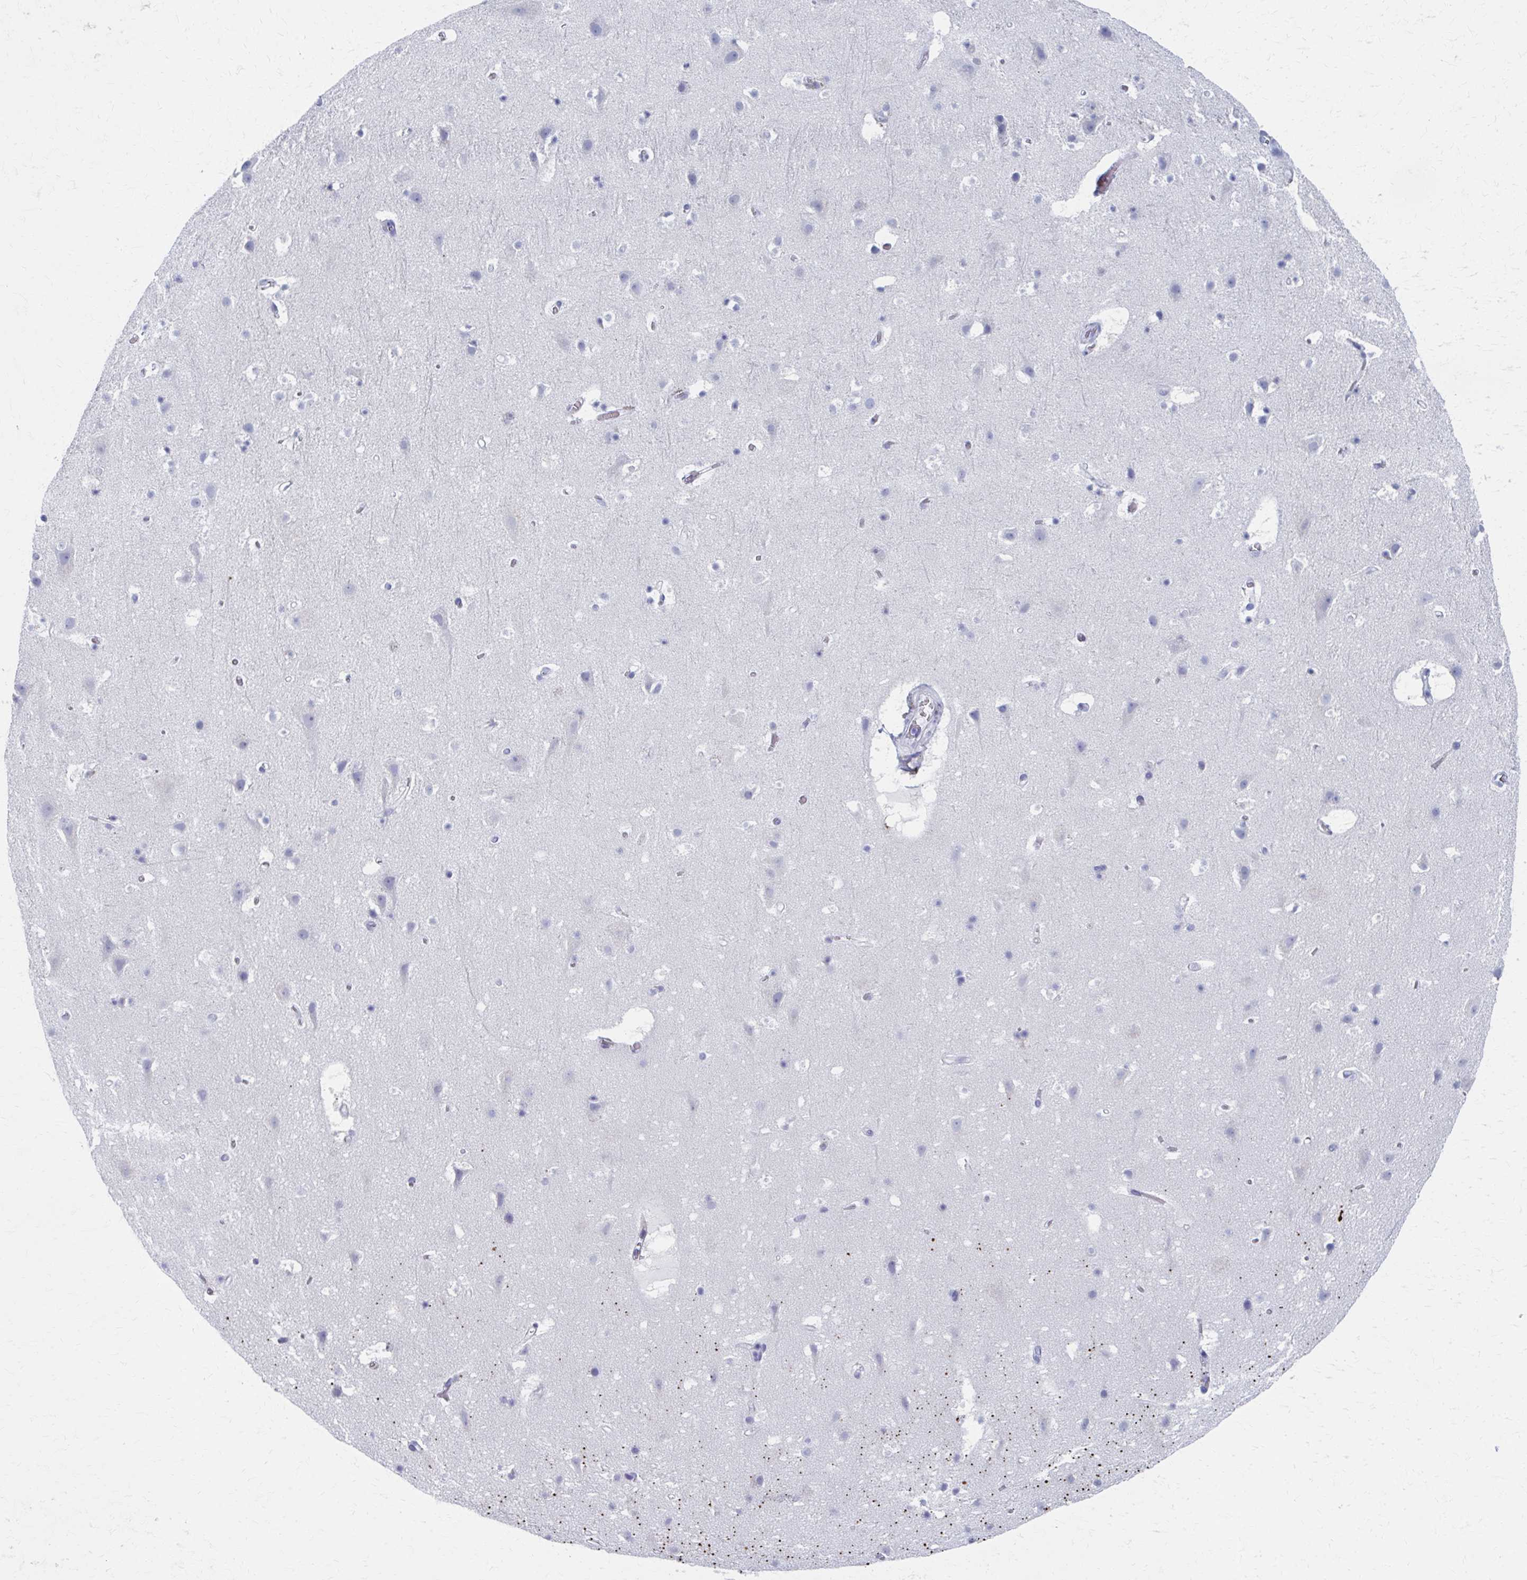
{"staining": {"intensity": "negative", "quantity": "none", "location": "none"}, "tissue": "cerebral cortex", "cell_type": "Endothelial cells", "image_type": "normal", "snomed": [{"axis": "morphology", "description": "Normal tissue, NOS"}, {"axis": "topography", "description": "Cerebral cortex"}], "caption": "An immunohistochemistry (IHC) micrograph of unremarkable cerebral cortex is shown. There is no staining in endothelial cells of cerebral cortex. (DAB (3,3'-diaminobenzidine) IHC visualized using brightfield microscopy, high magnification).", "gene": "ABHD16B", "patient": {"sex": "female", "age": 42}}